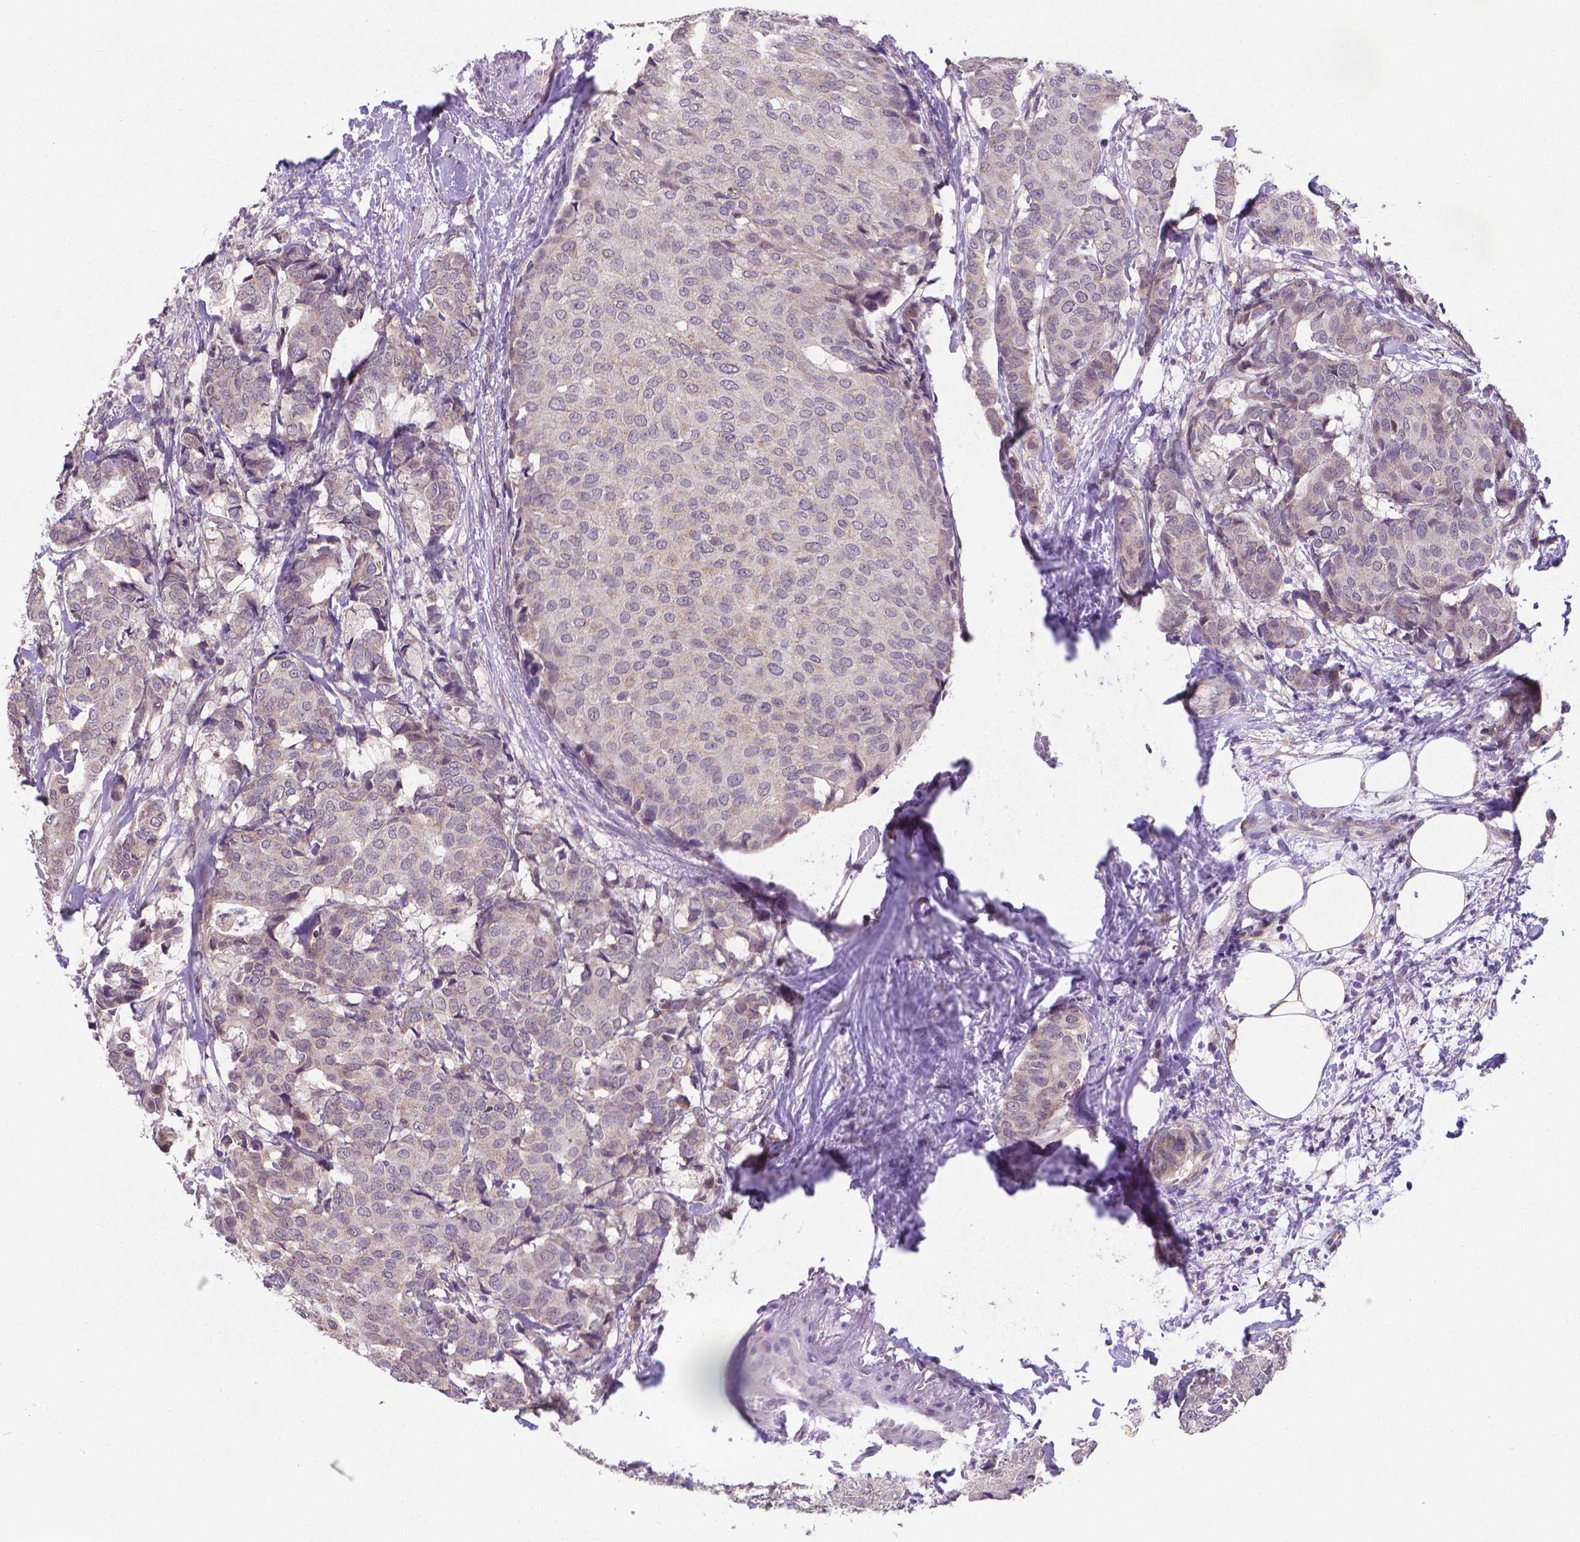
{"staining": {"intensity": "negative", "quantity": "none", "location": "none"}, "tissue": "breast cancer", "cell_type": "Tumor cells", "image_type": "cancer", "snomed": [{"axis": "morphology", "description": "Duct carcinoma"}, {"axis": "topography", "description": "Breast"}], "caption": "High magnification brightfield microscopy of breast cancer (infiltrating ductal carcinoma) stained with DAB (brown) and counterstained with hematoxylin (blue): tumor cells show no significant expression. (DAB (3,3'-diaminobenzidine) immunohistochemistry, high magnification).", "gene": "GPR63", "patient": {"sex": "female", "age": 75}}